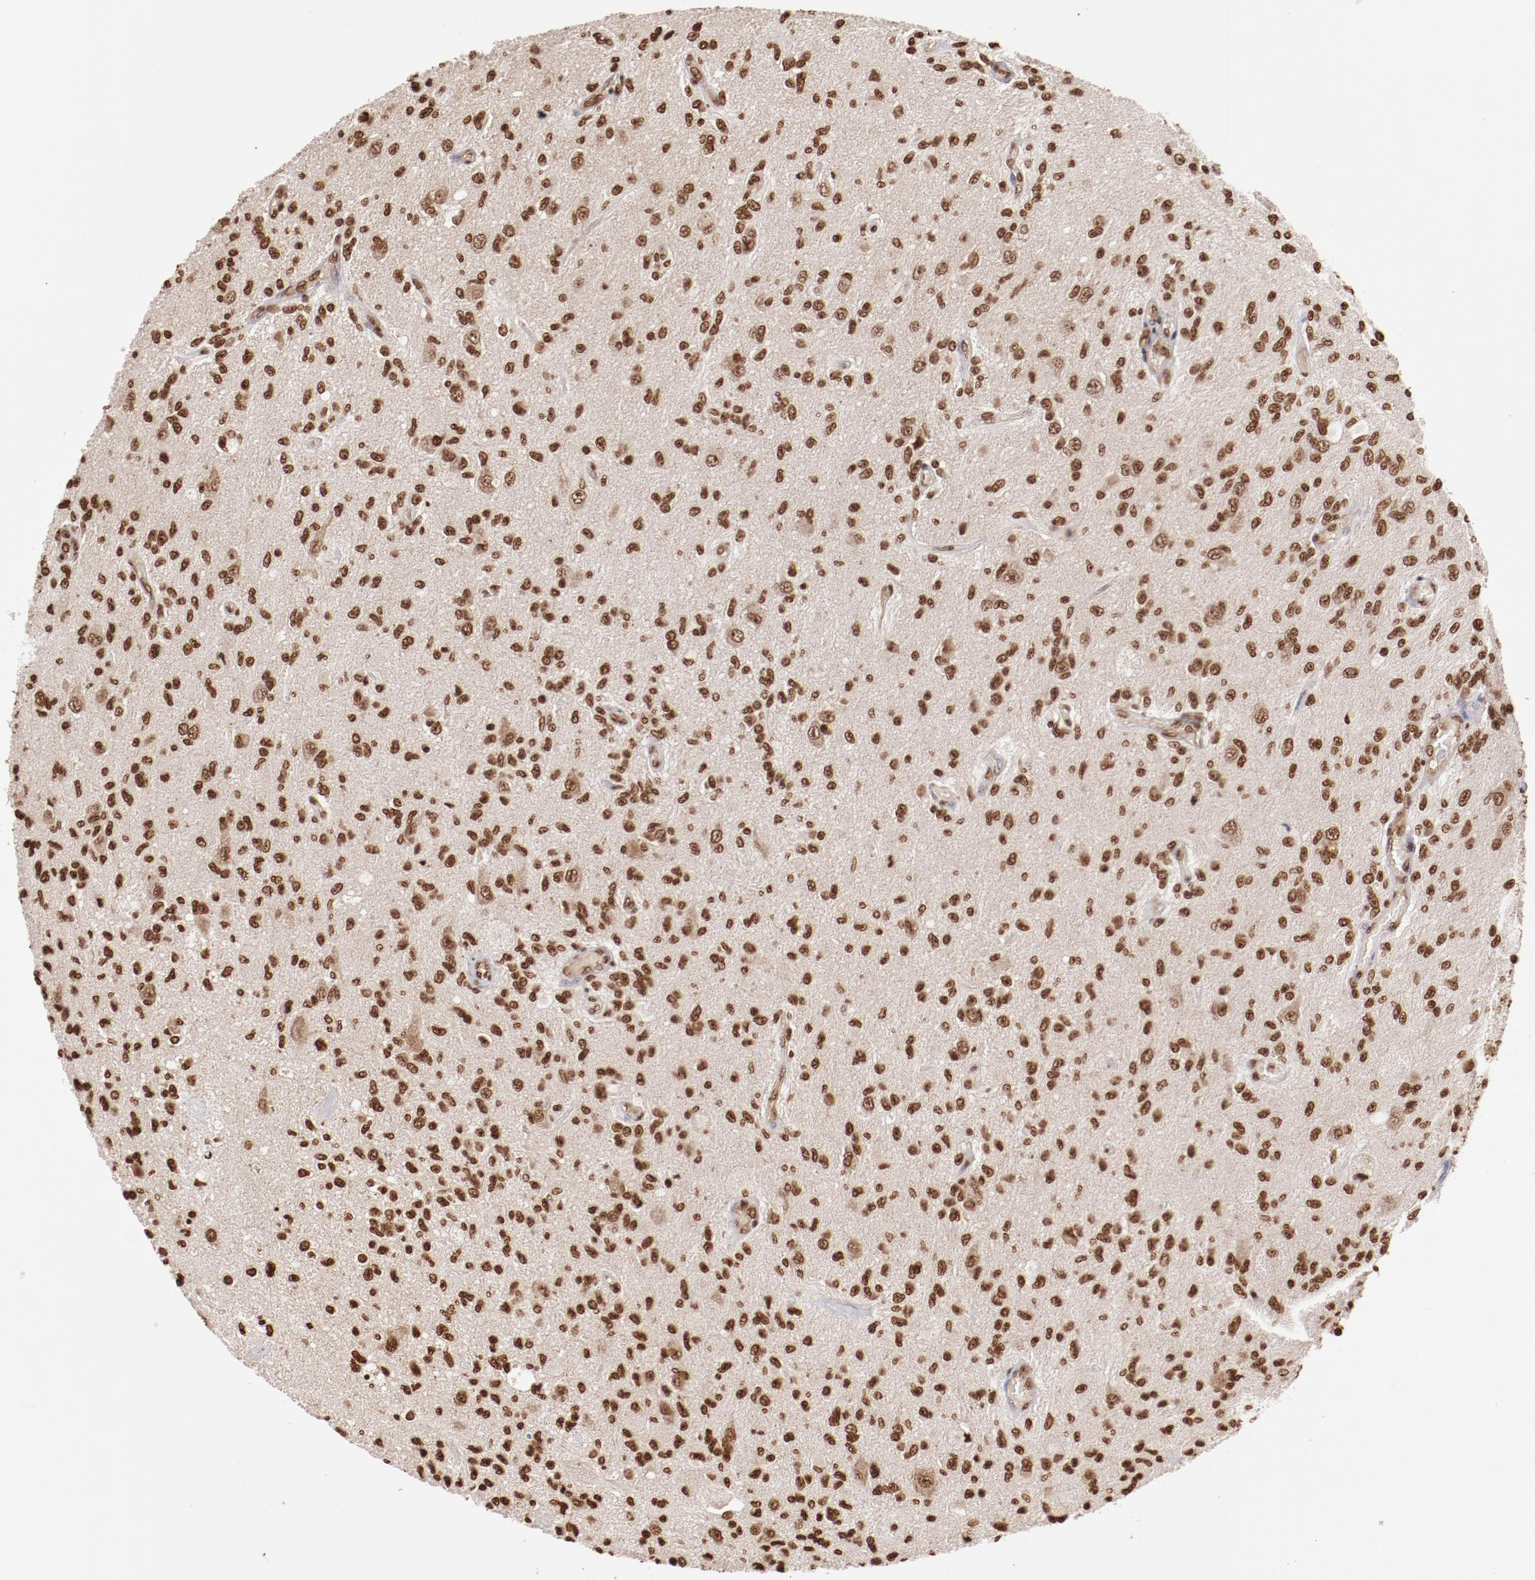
{"staining": {"intensity": "moderate", "quantity": ">75%", "location": "nuclear"}, "tissue": "glioma", "cell_type": "Tumor cells", "image_type": "cancer", "snomed": [{"axis": "morphology", "description": "Normal tissue, NOS"}, {"axis": "morphology", "description": "Glioma, malignant, High grade"}, {"axis": "topography", "description": "Cerebral cortex"}], "caption": "Glioma stained with DAB immunohistochemistry shows medium levels of moderate nuclear expression in approximately >75% of tumor cells.", "gene": "ABL2", "patient": {"sex": "male", "age": 77}}